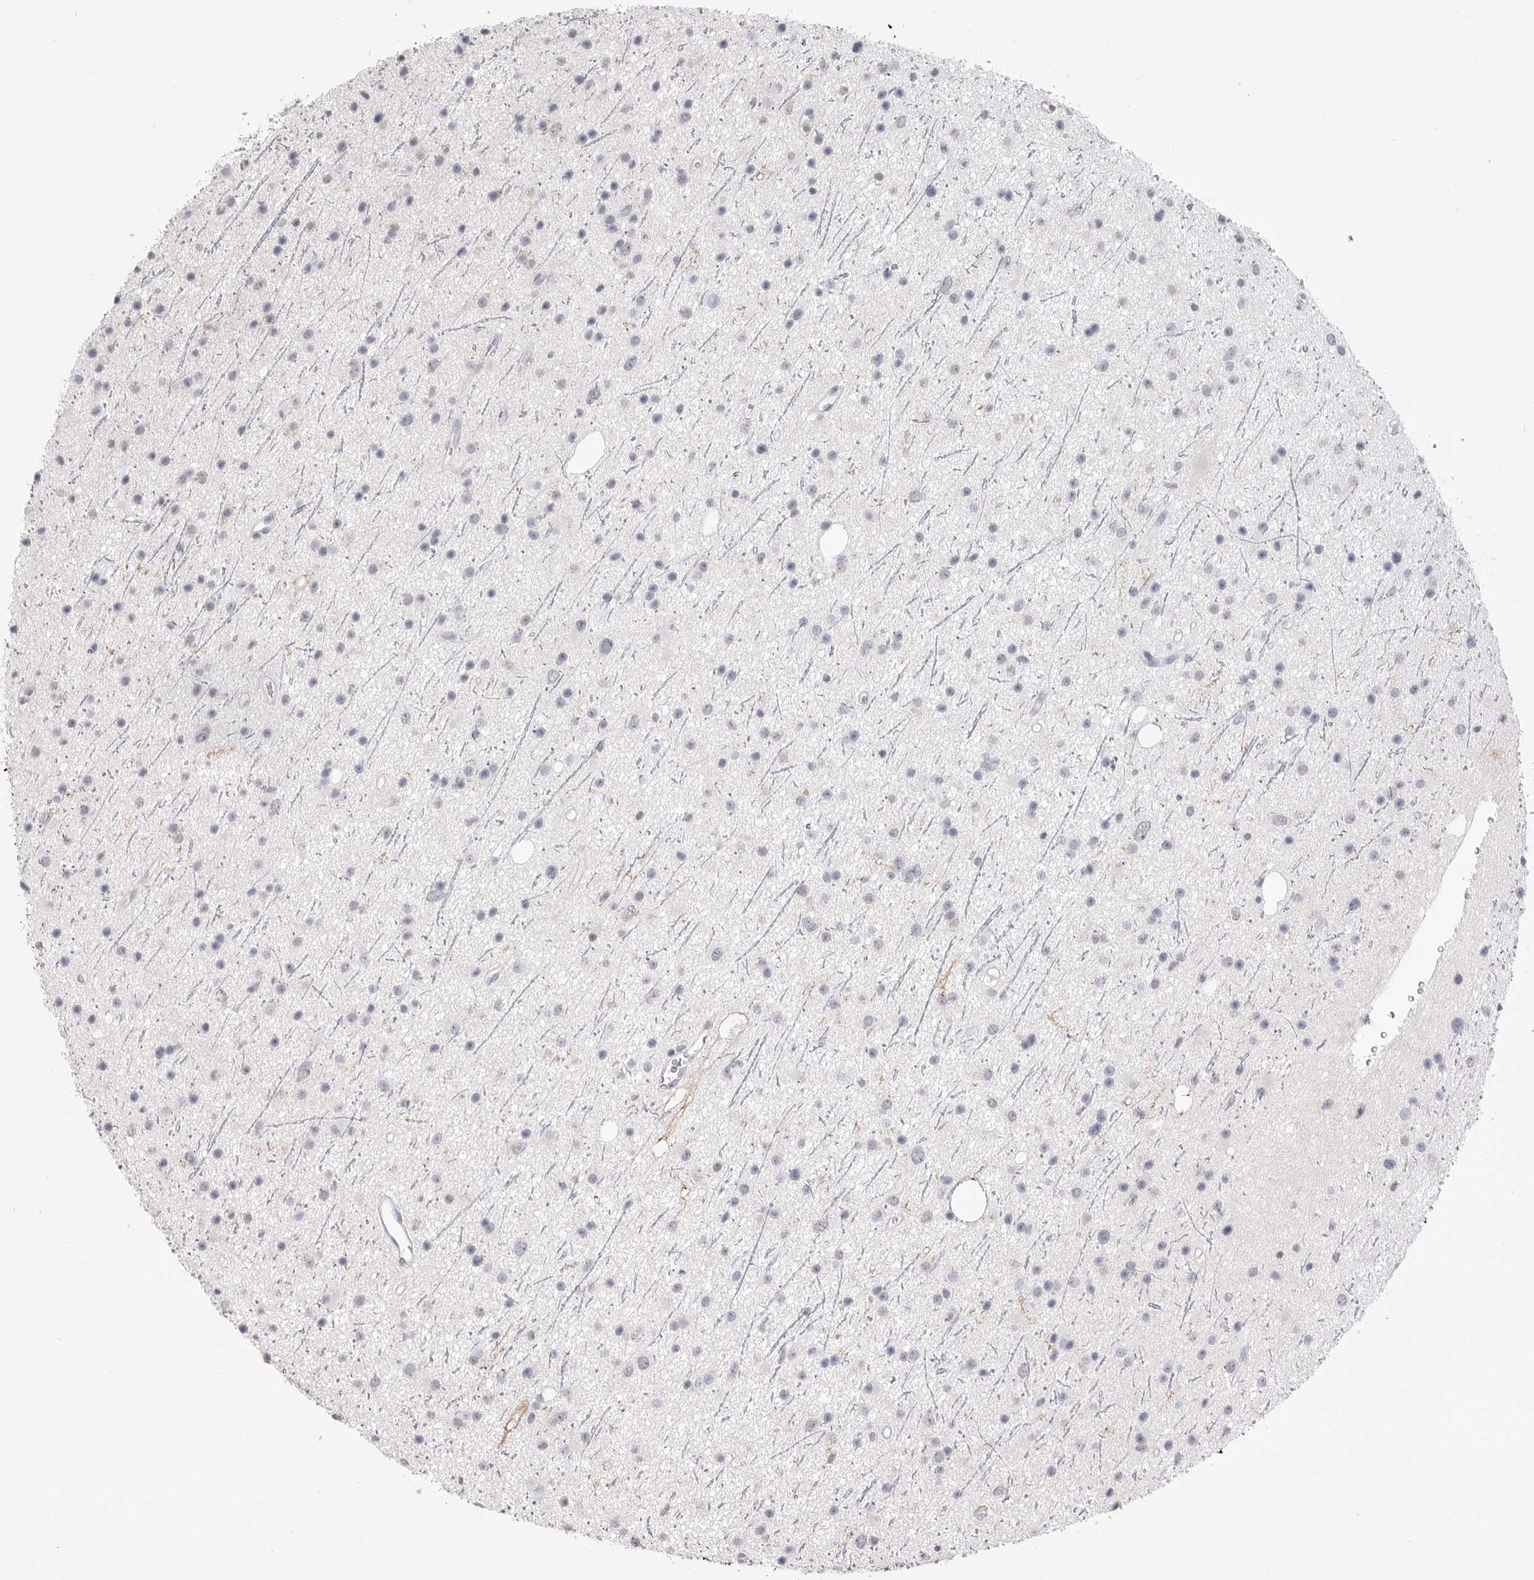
{"staining": {"intensity": "weak", "quantity": "<25%", "location": "nuclear"}, "tissue": "glioma", "cell_type": "Tumor cells", "image_type": "cancer", "snomed": [{"axis": "morphology", "description": "Glioma, malignant, Low grade"}, {"axis": "topography", "description": "Cerebral cortex"}], "caption": "Immunohistochemical staining of human glioma demonstrates no significant positivity in tumor cells.", "gene": "ICAM5", "patient": {"sex": "female", "age": 39}}